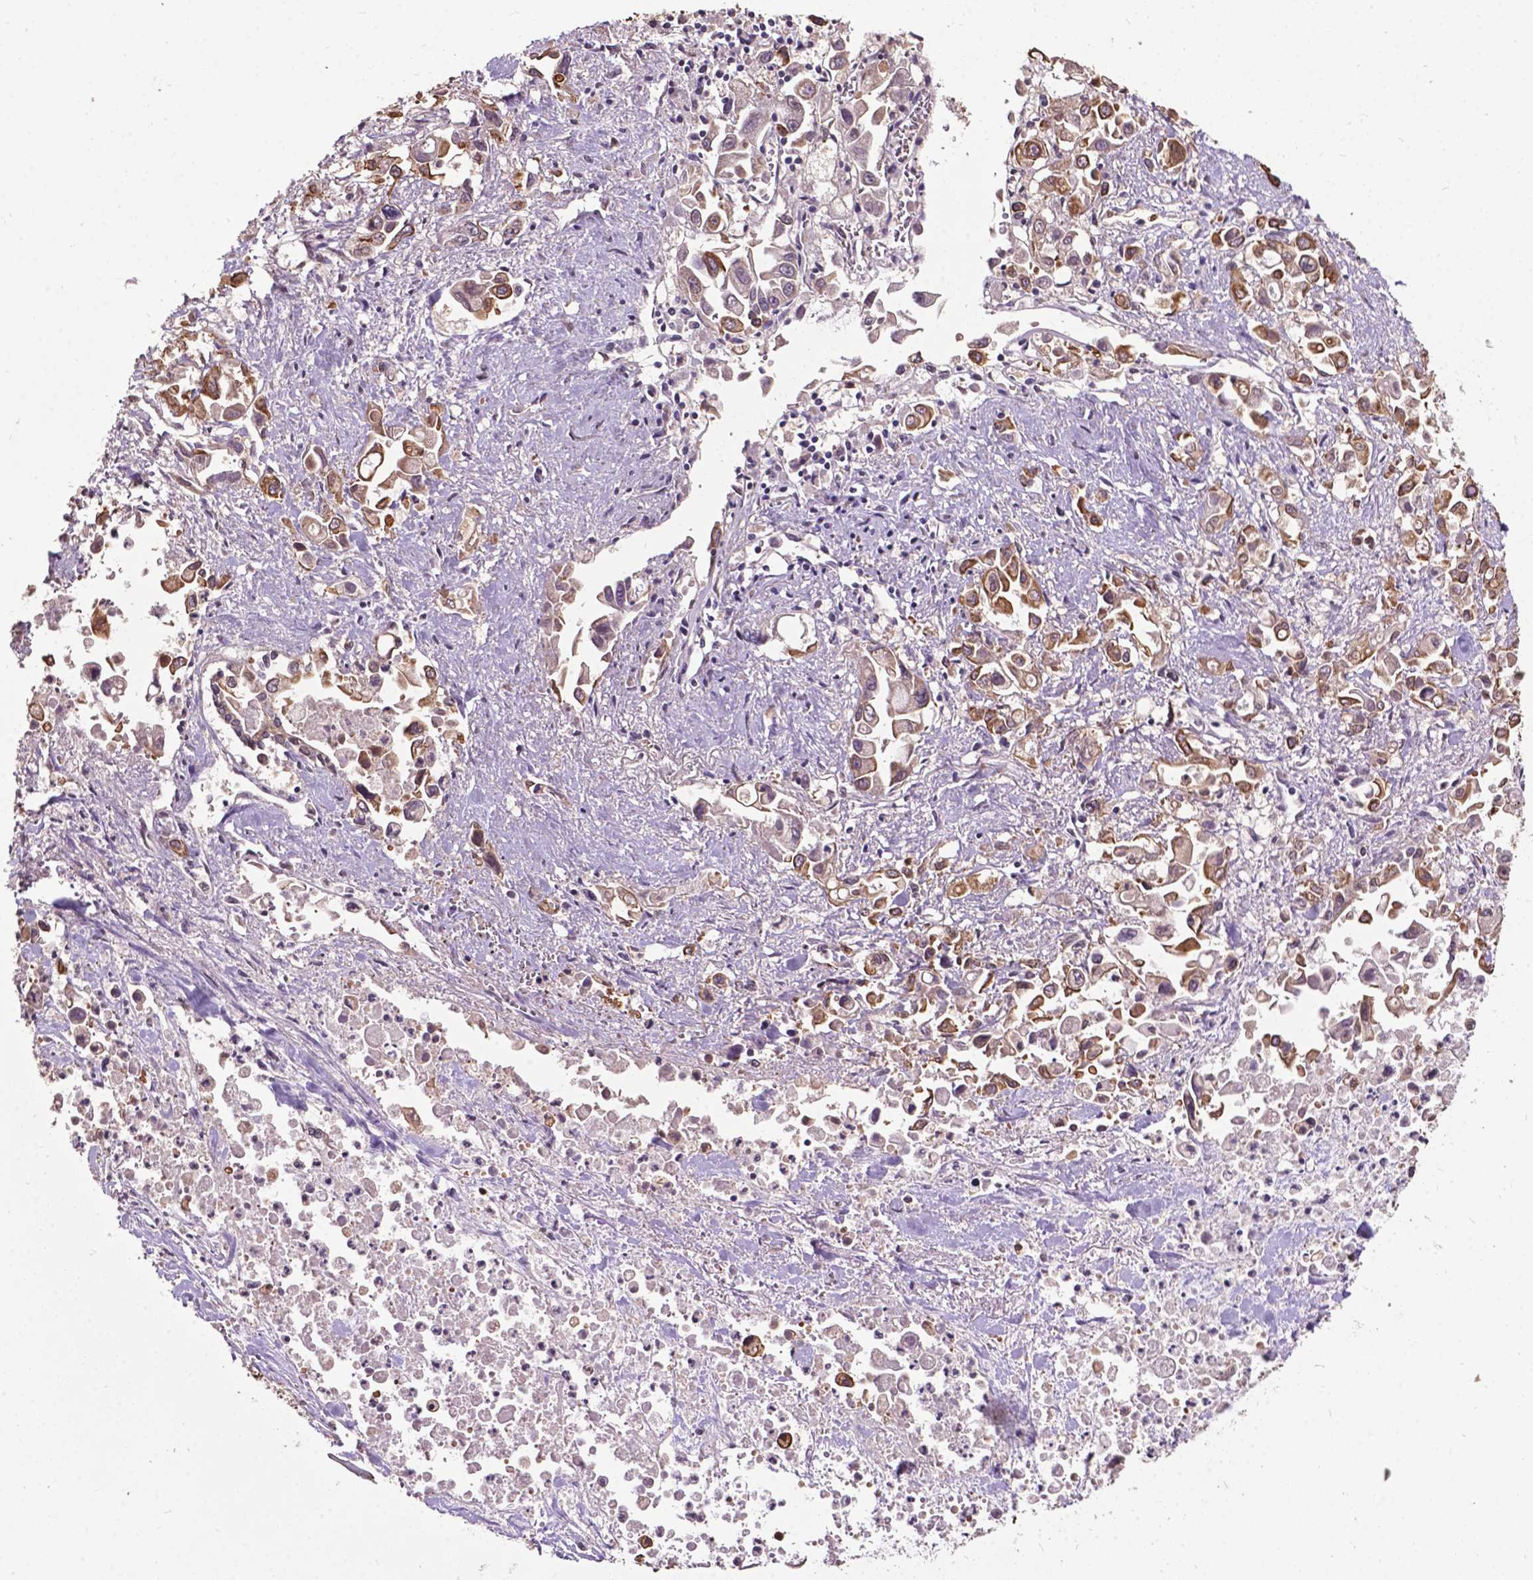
{"staining": {"intensity": "moderate", "quantity": ">75%", "location": "cytoplasmic/membranous"}, "tissue": "pancreatic cancer", "cell_type": "Tumor cells", "image_type": "cancer", "snomed": [{"axis": "morphology", "description": "Adenocarcinoma, NOS"}, {"axis": "topography", "description": "Pancreas"}], "caption": "DAB (3,3'-diaminobenzidine) immunohistochemical staining of pancreatic cancer exhibits moderate cytoplasmic/membranous protein expression in approximately >75% of tumor cells.", "gene": "GLRA2", "patient": {"sex": "female", "age": 83}}